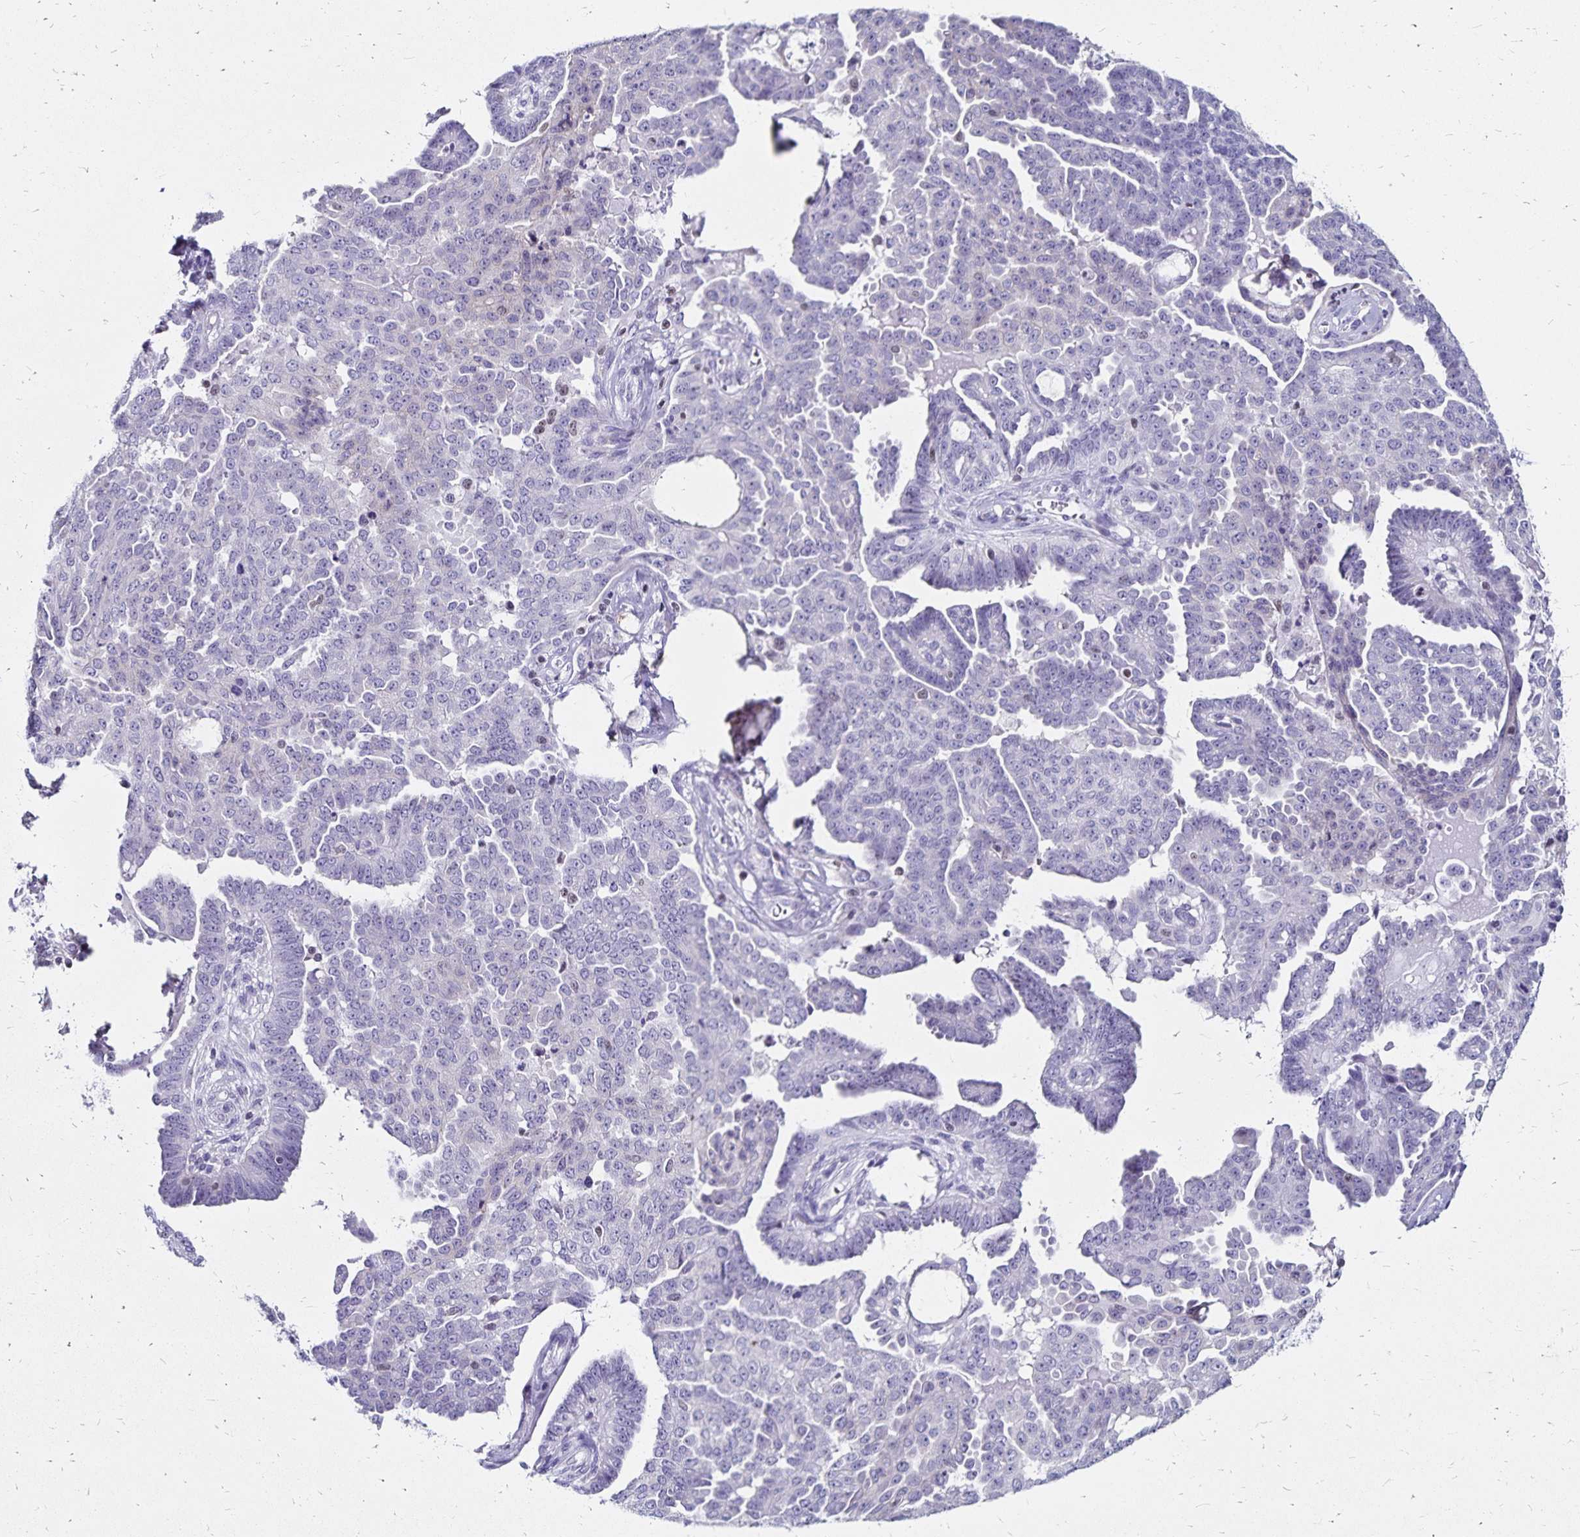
{"staining": {"intensity": "negative", "quantity": "none", "location": "none"}, "tissue": "ovarian cancer", "cell_type": "Tumor cells", "image_type": "cancer", "snomed": [{"axis": "morphology", "description": "Cystadenocarcinoma, serous, NOS"}, {"axis": "topography", "description": "Ovary"}], "caption": "IHC micrograph of neoplastic tissue: human serous cystadenocarcinoma (ovarian) stained with DAB displays no significant protein positivity in tumor cells.", "gene": "IKZF1", "patient": {"sex": "female", "age": 71}}